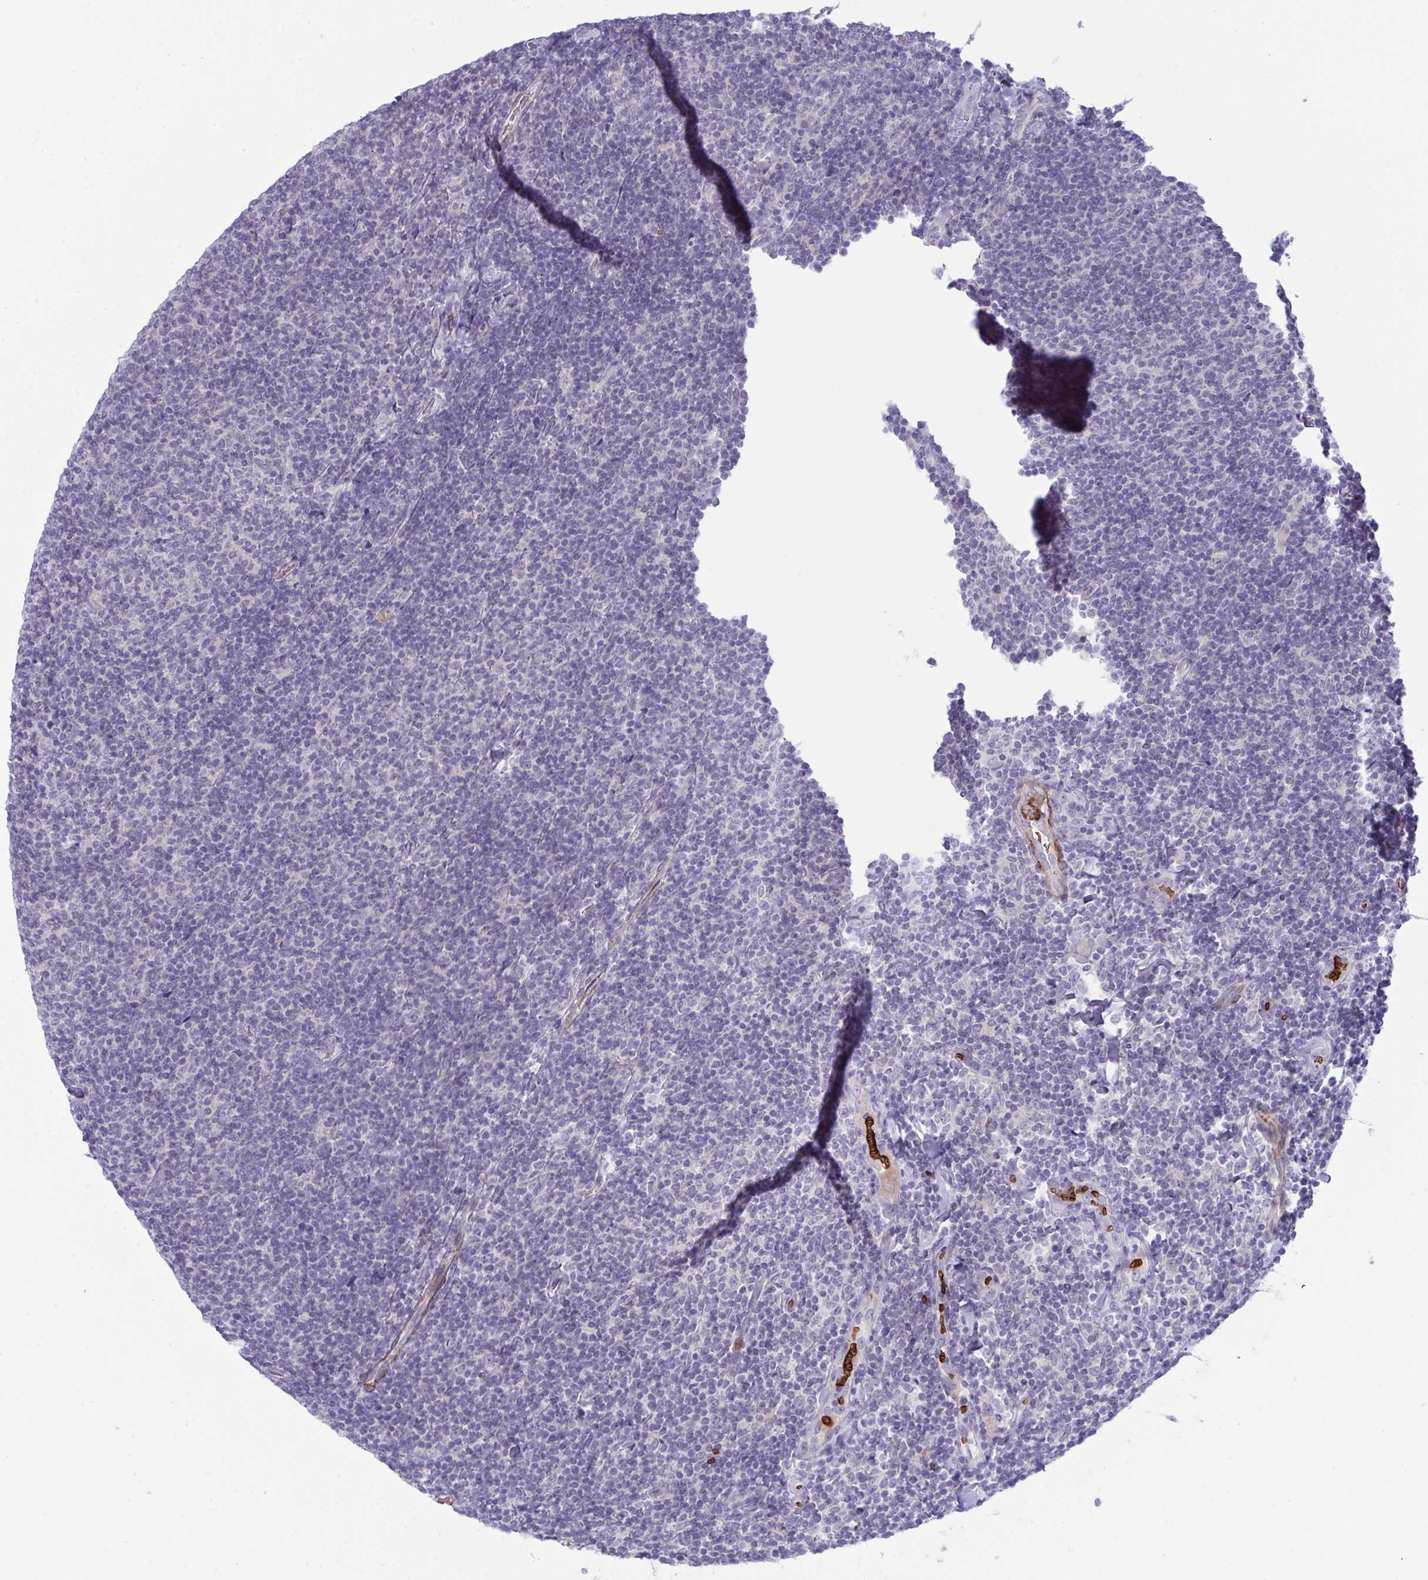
{"staining": {"intensity": "negative", "quantity": "none", "location": "none"}, "tissue": "lymphoma", "cell_type": "Tumor cells", "image_type": "cancer", "snomed": [{"axis": "morphology", "description": "Malignant lymphoma, non-Hodgkin's type, Low grade"}, {"axis": "topography", "description": "Lymph node"}], "caption": "Lymphoma was stained to show a protein in brown. There is no significant expression in tumor cells.", "gene": "SPTB", "patient": {"sex": "male", "age": 52}}